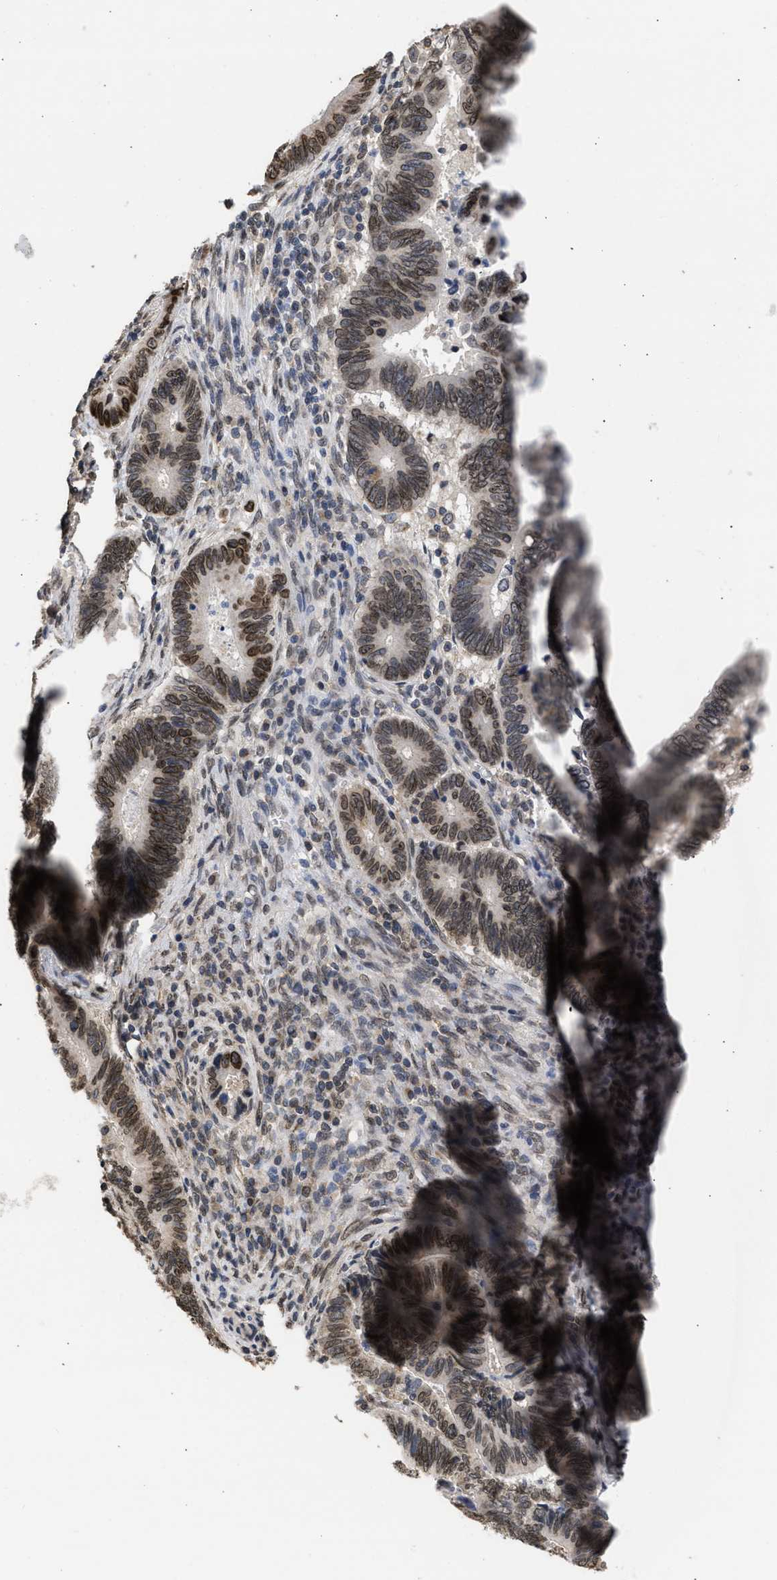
{"staining": {"intensity": "moderate", "quantity": "<25%", "location": "cytoplasmic/membranous,nuclear"}, "tissue": "pancreatic cancer", "cell_type": "Tumor cells", "image_type": "cancer", "snomed": [{"axis": "morphology", "description": "Adenocarcinoma, NOS"}, {"axis": "topography", "description": "Pancreas"}], "caption": "Protein staining by IHC exhibits moderate cytoplasmic/membranous and nuclear expression in approximately <25% of tumor cells in adenocarcinoma (pancreatic). (brown staining indicates protein expression, while blue staining denotes nuclei).", "gene": "NUP35", "patient": {"sex": "female", "age": 70}}